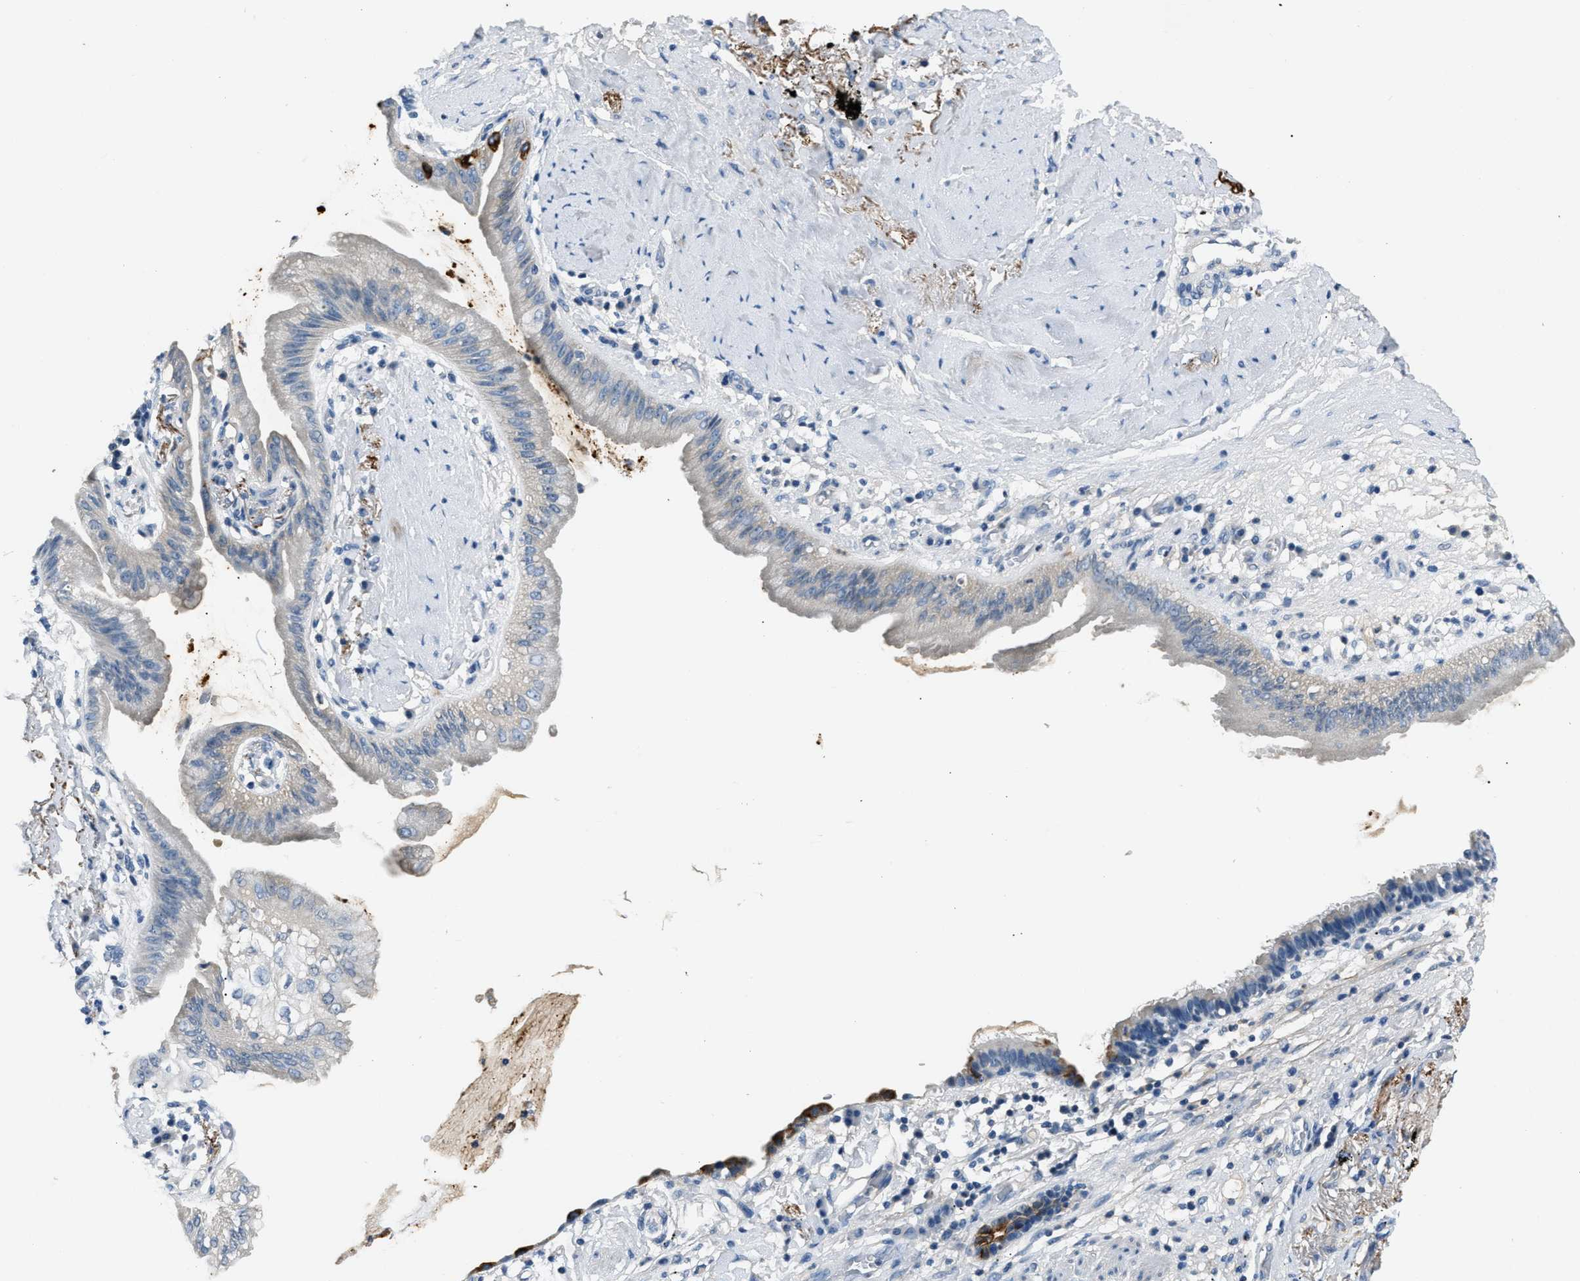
{"staining": {"intensity": "negative", "quantity": "none", "location": "none"}, "tissue": "lung cancer", "cell_type": "Tumor cells", "image_type": "cancer", "snomed": [{"axis": "morphology", "description": "Normal tissue, NOS"}, {"axis": "morphology", "description": "Adenocarcinoma, NOS"}, {"axis": "topography", "description": "Bronchus"}, {"axis": "topography", "description": "Lung"}], "caption": "The immunohistochemistry histopathology image has no significant positivity in tumor cells of adenocarcinoma (lung) tissue. Nuclei are stained in blue.", "gene": "INHA", "patient": {"sex": "female", "age": 70}}